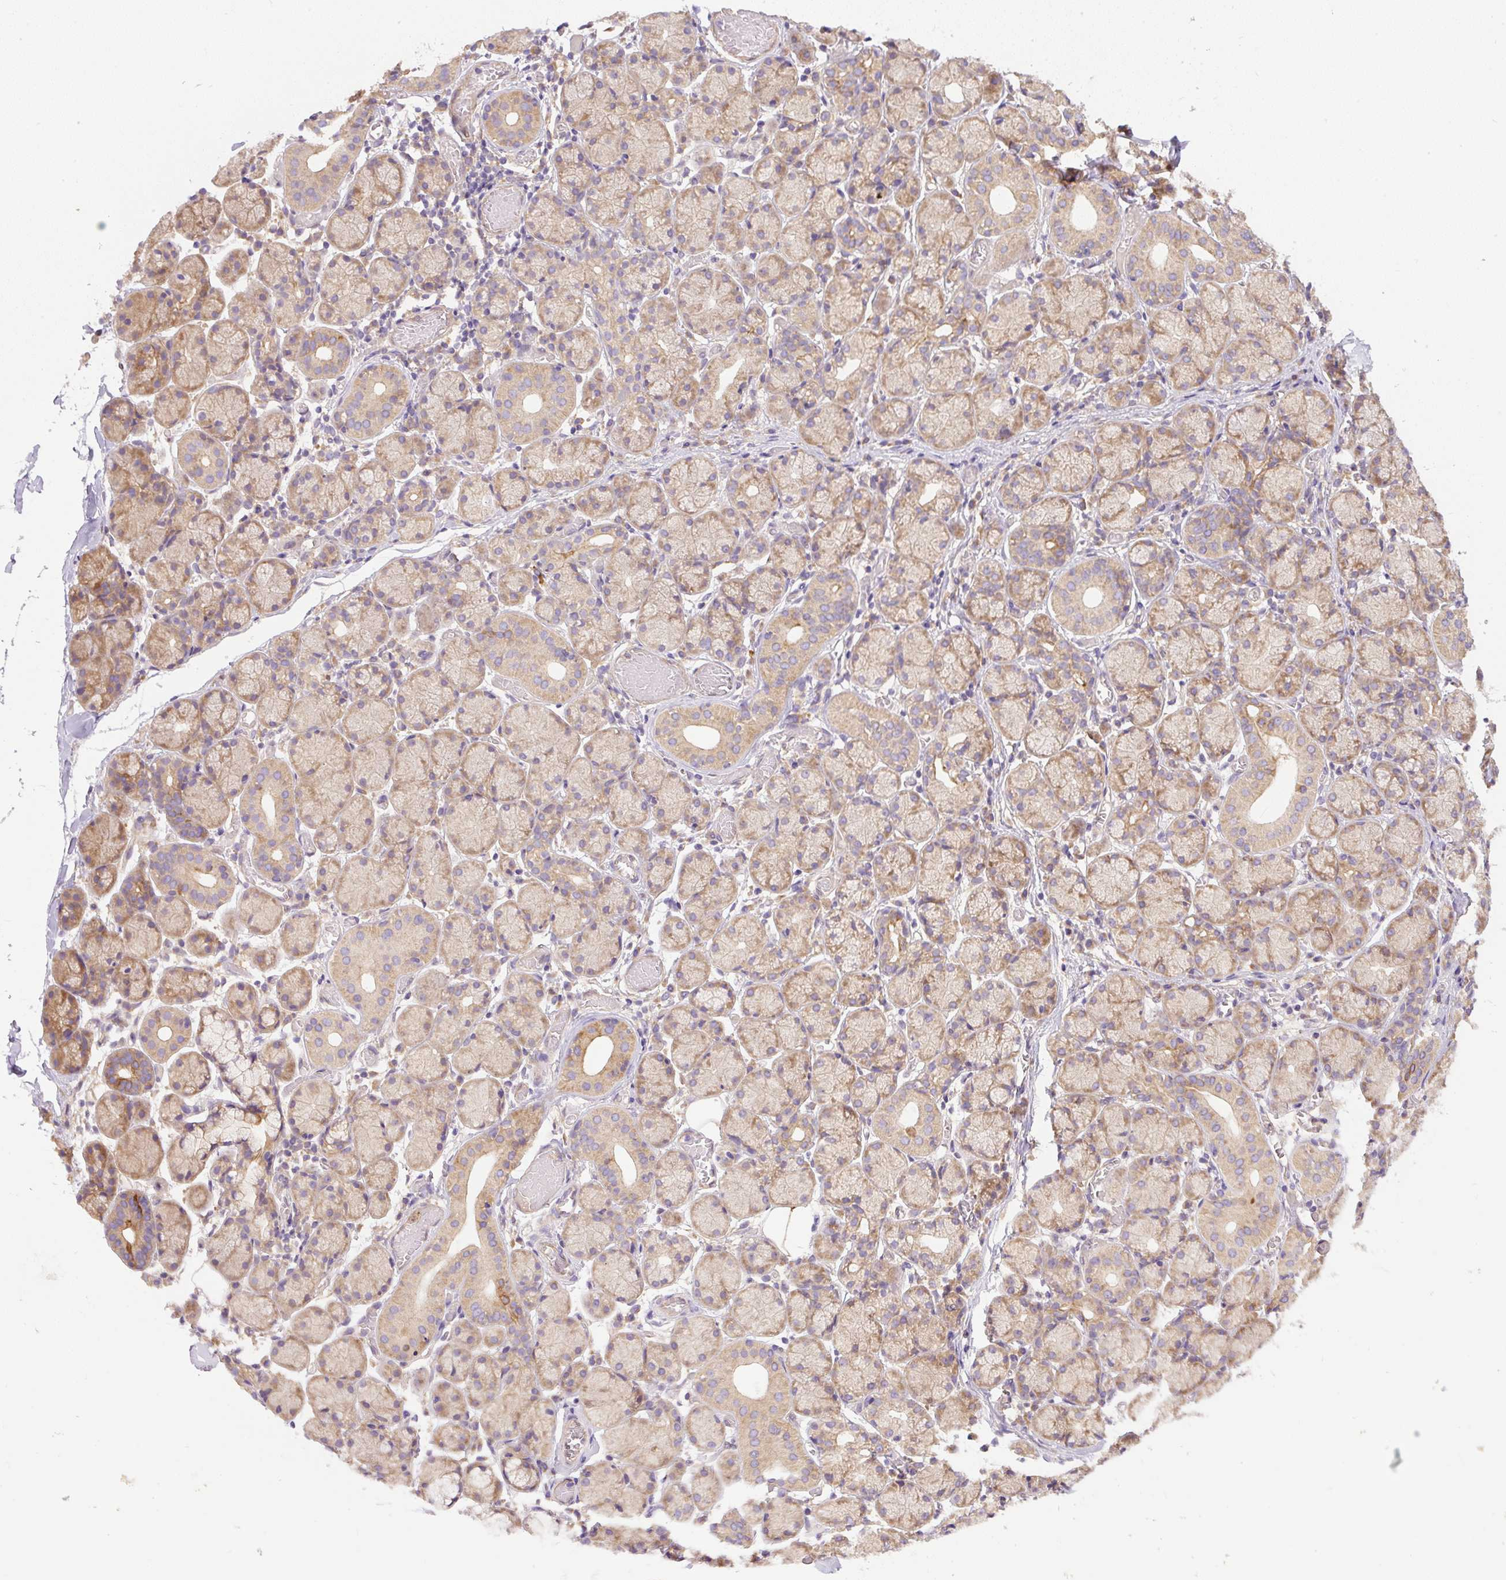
{"staining": {"intensity": "moderate", "quantity": "25%-75%", "location": "cytoplasmic/membranous"}, "tissue": "salivary gland", "cell_type": "Glandular cells", "image_type": "normal", "snomed": [{"axis": "morphology", "description": "Normal tissue, NOS"}, {"axis": "topography", "description": "Salivary gland"}], "caption": "Immunohistochemical staining of unremarkable salivary gland reveals 25%-75% levels of moderate cytoplasmic/membranous protein positivity in approximately 25%-75% of glandular cells. (Stains: DAB in brown, nuclei in blue, Microscopy: brightfield microscopy at high magnification).", "gene": "DAPK1", "patient": {"sex": "female", "age": 24}}